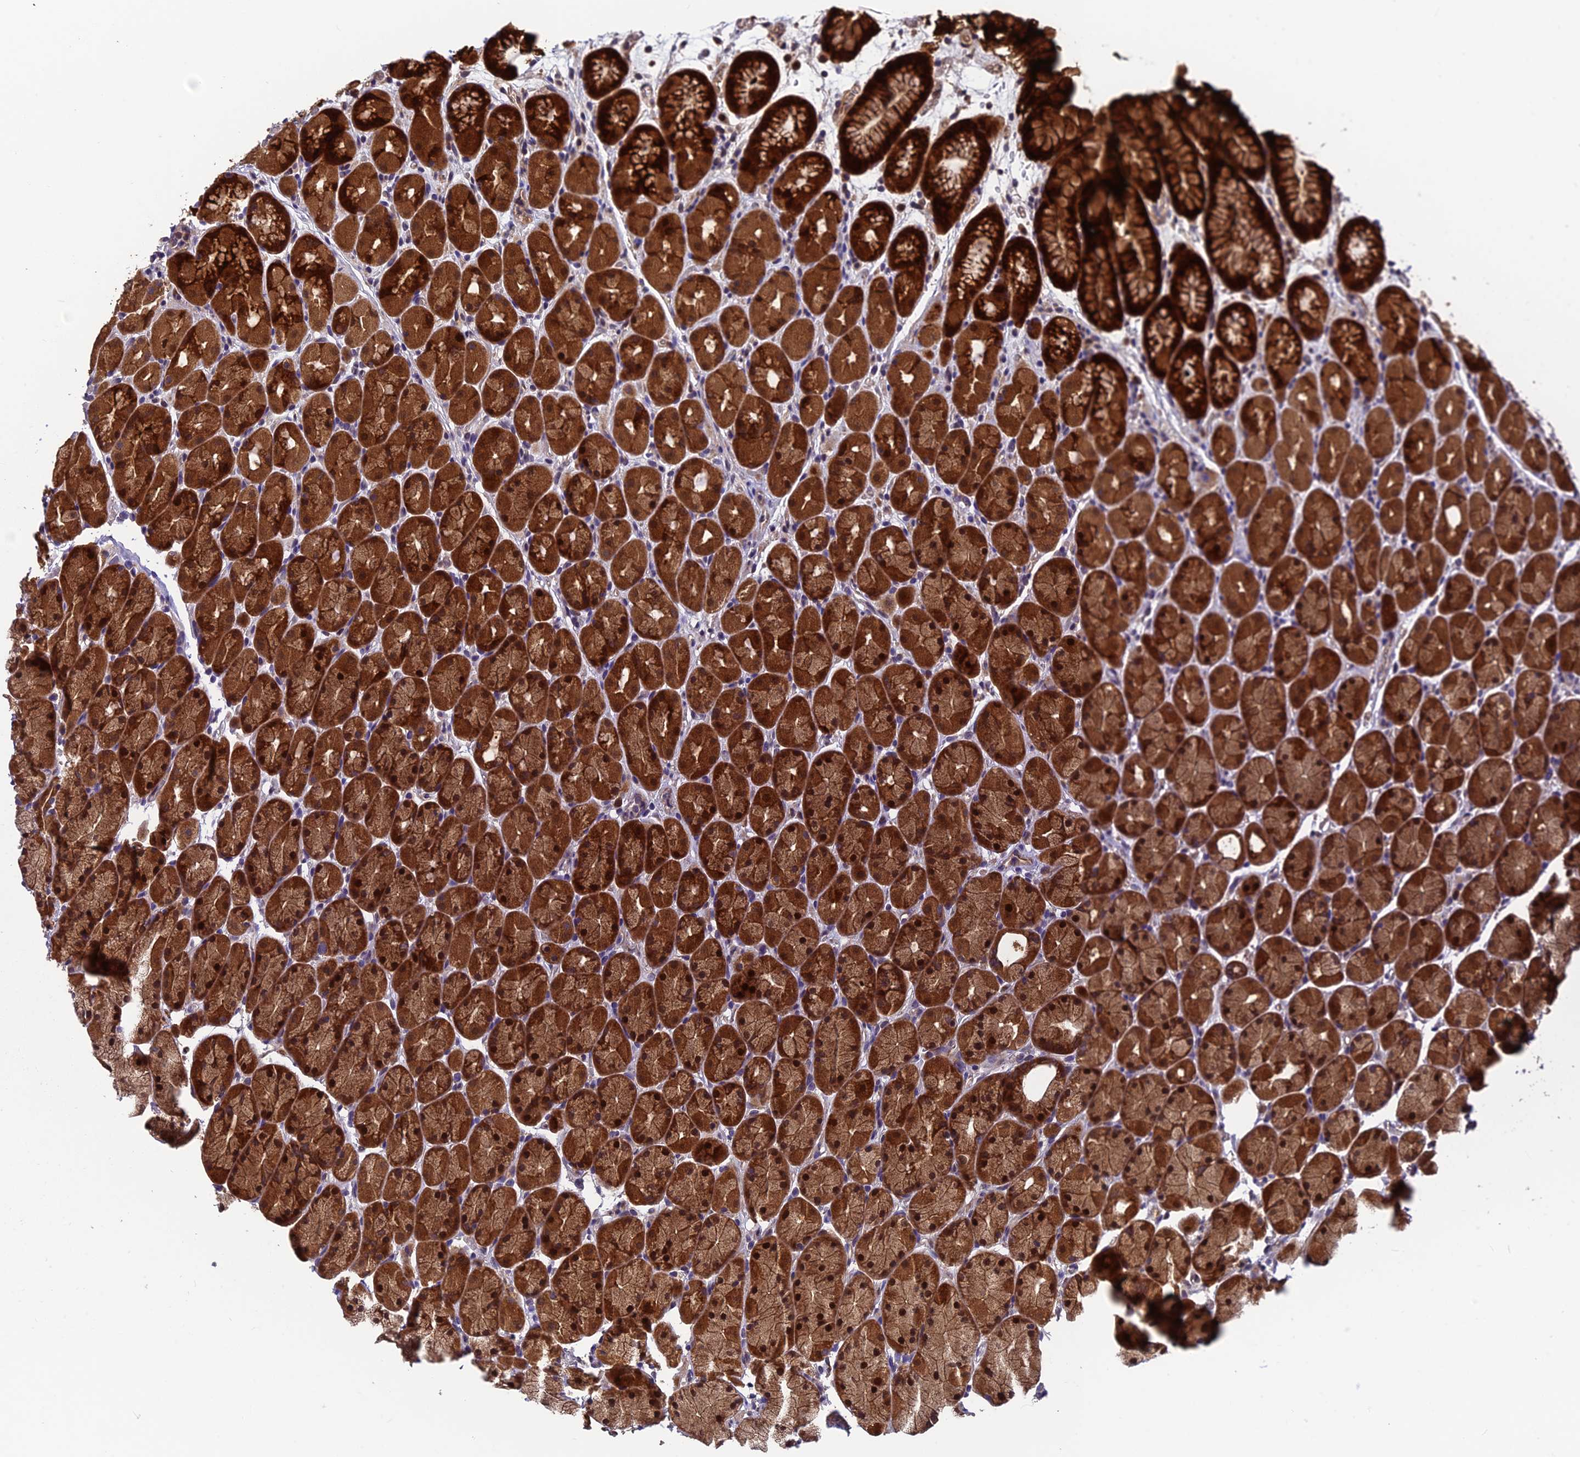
{"staining": {"intensity": "strong", "quantity": ">75%", "location": "cytoplasmic/membranous,nuclear"}, "tissue": "stomach", "cell_type": "Glandular cells", "image_type": "normal", "snomed": [{"axis": "morphology", "description": "Normal tissue, NOS"}, {"axis": "topography", "description": "Stomach, upper"}, {"axis": "topography", "description": "Stomach"}], "caption": "Approximately >75% of glandular cells in benign human stomach display strong cytoplasmic/membranous,nuclear protein expression as visualized by brown immunohistochemical staining.", "gene": "CCDC15", "patient": {"sex": "male", "age": 47}}